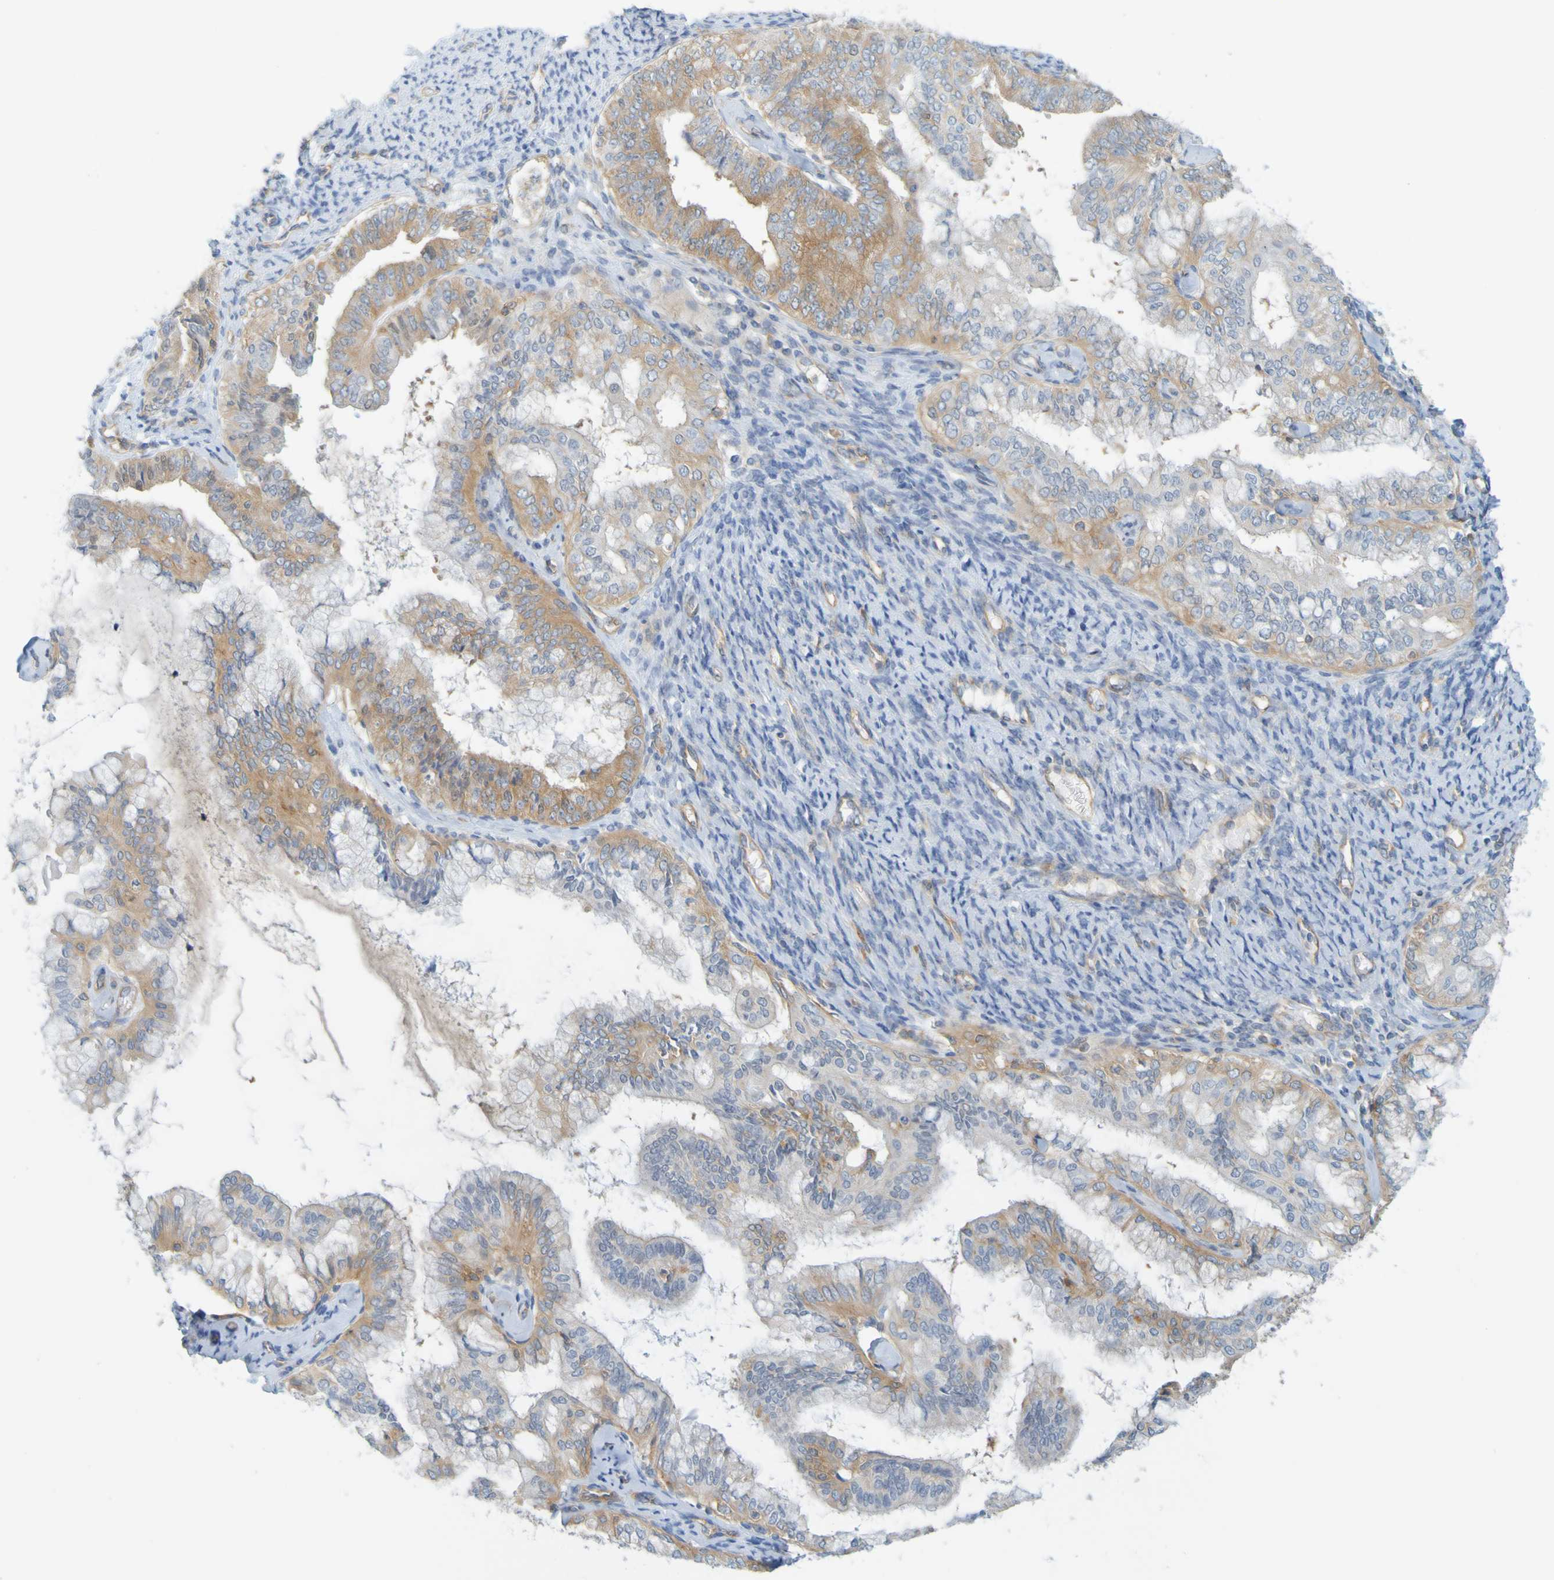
{"staining": {"intensity": "moderate", "quantity": ">75%", "location": "cytoplasmic/membranous"}, "tissue": "endometrial cancer", "cell_type": "Tumor cells", "image_type": "cancer", "snomed": [{"axis": "morphology", "description": "Adenocarcinoma, NOS"}, {"axis": "topography", "description": "Endometrium"}], "caption": "This image demonstrates immunohistochemistry staining of human adenocarcinoma (endometrial), with medium moderate cytoplasmic/membranous staining in approximately >75% of tumor cells.", "gene": "APPL1", "patient": {"sex": "female", "age": 63}}